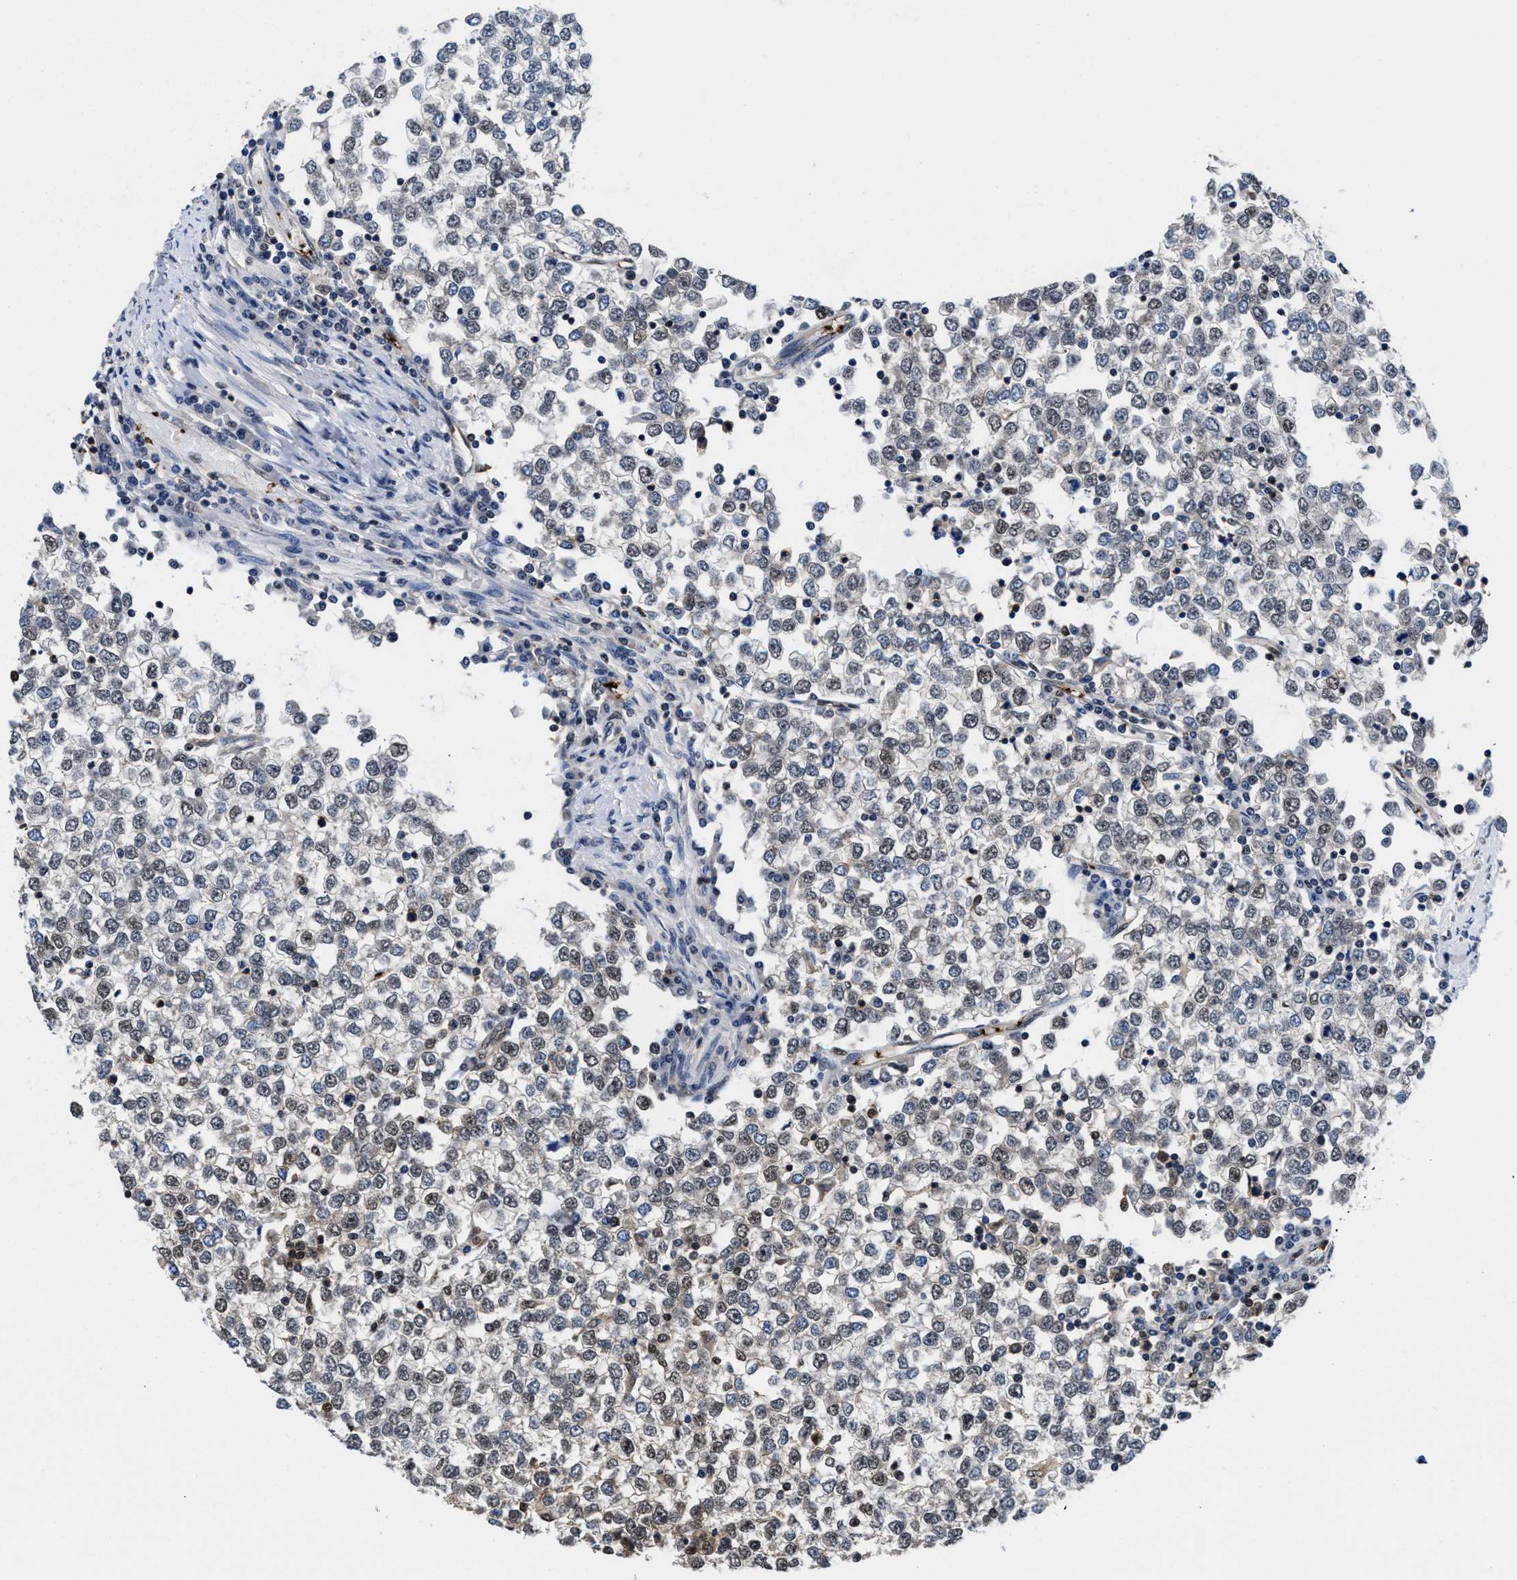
{"staining": {"intensity": "weak", "quantity": "<25%", "location": "nuclear"}, "tissue": "testis cancer", "cell_type": "Tumor cells", "image_type": "cancer", "snomed": [{"axis": "morphology", "description": "Seminoma, NOS"}, {"axis": "topography", "description": "Testis"}], "caption": "Tumor cells are negative for brown protein staining in seminoma (testis).", "gene": "ACLY", "patient": {"sex": "male", "age": 65}}